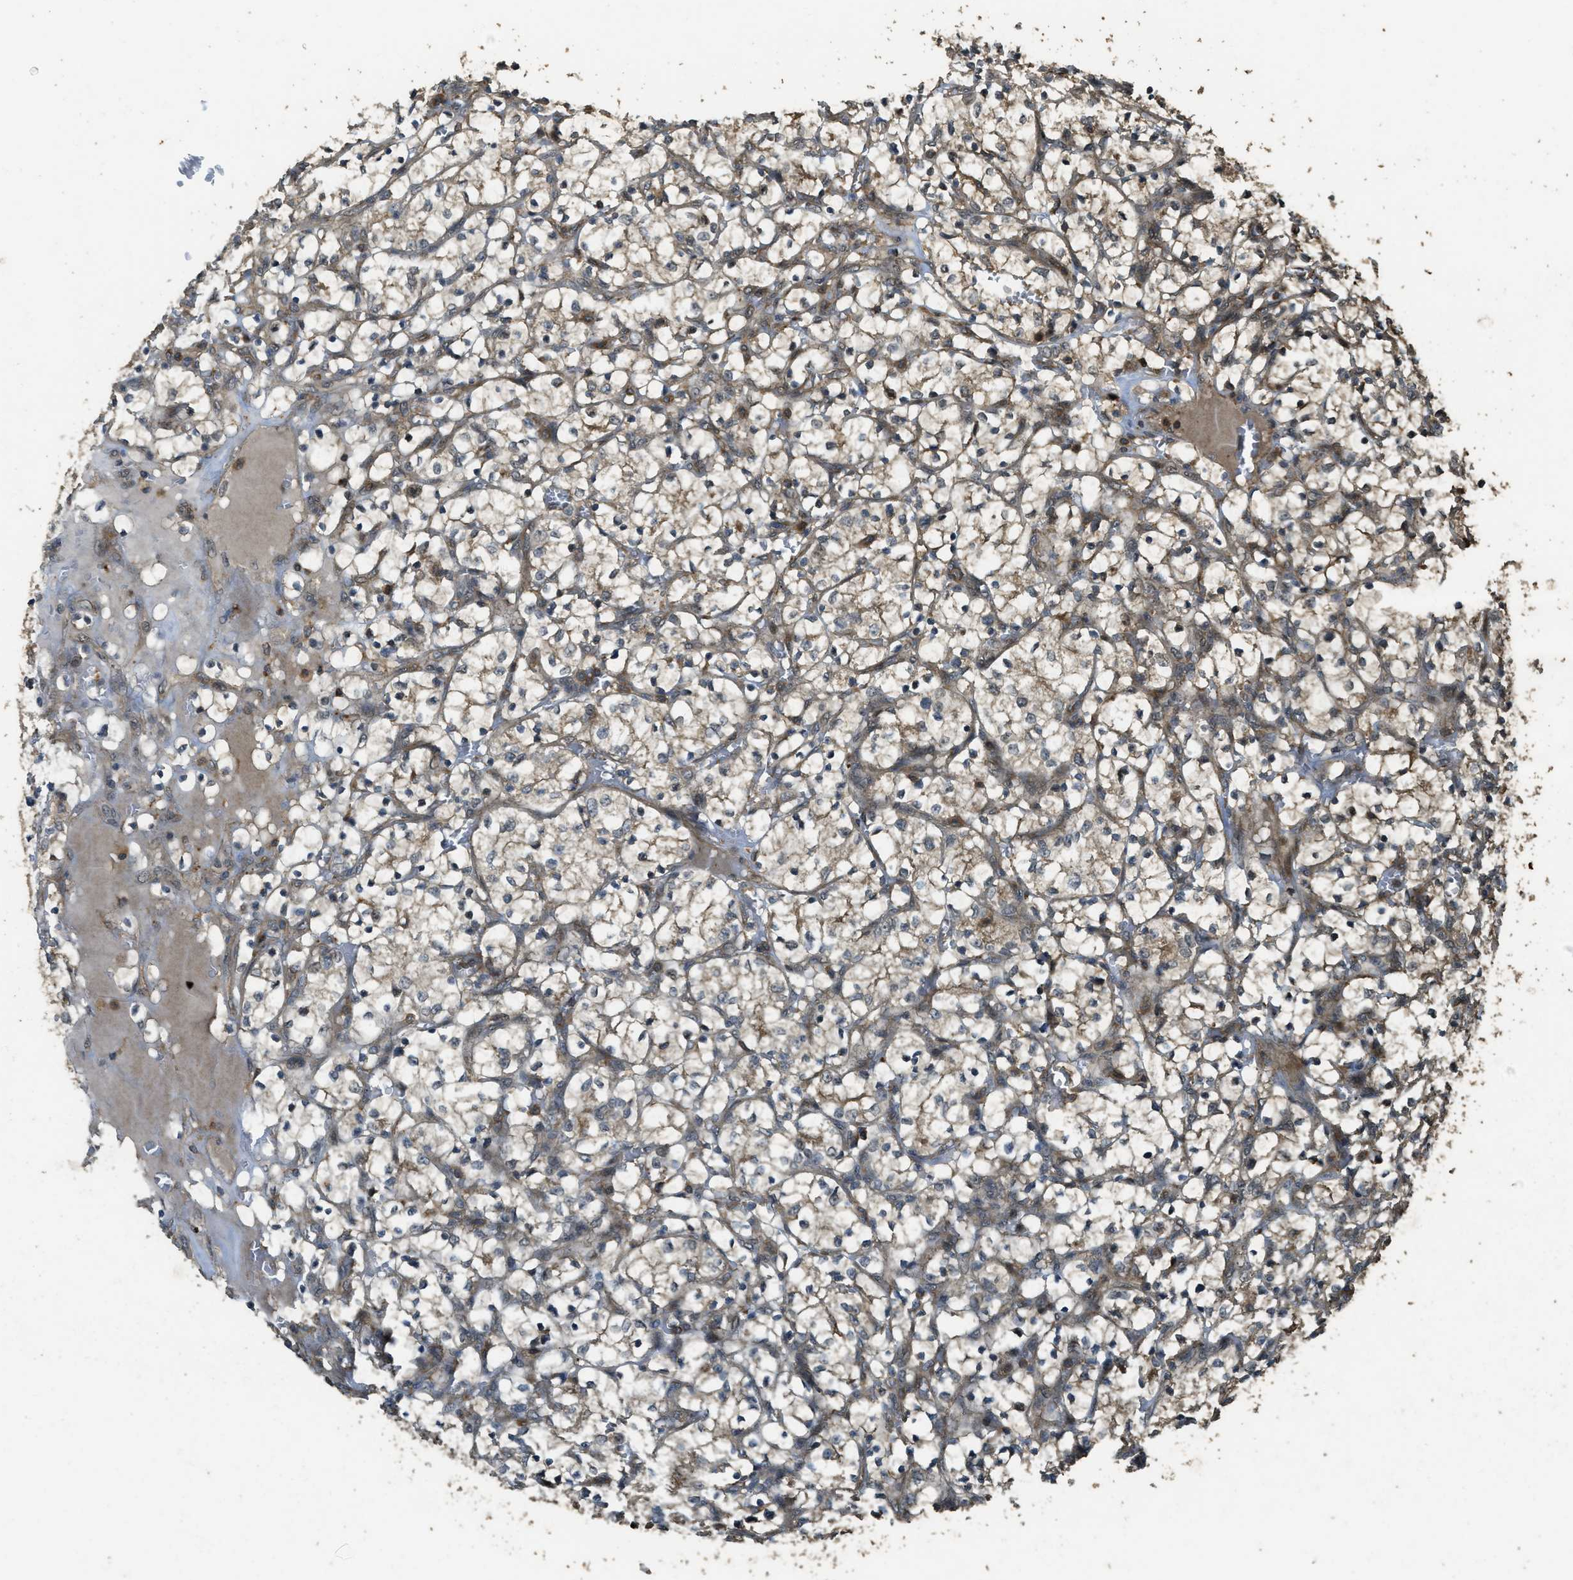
{"staining": {"intensity": "weak", "quantity": "<25%", "location": "cytoplasmic/membranous"}, "tissue": "renal cancer", "cell_type": "Tumor cells", "image_type": "cancer", "snomed": [{"axis": "morphology", "description": "Adenocarcinoma, NOS"}, {"axis": "topography", "description": "Kidney"}], "caption": "Immunohistochemistry photomicrograph of renal cancer (adenocarcinoma) stained for a protein (brown), which exhibits no staining in tumor cells.", "gene": "PPP6R3", "patient": {"sex": "female", "age": 69}}